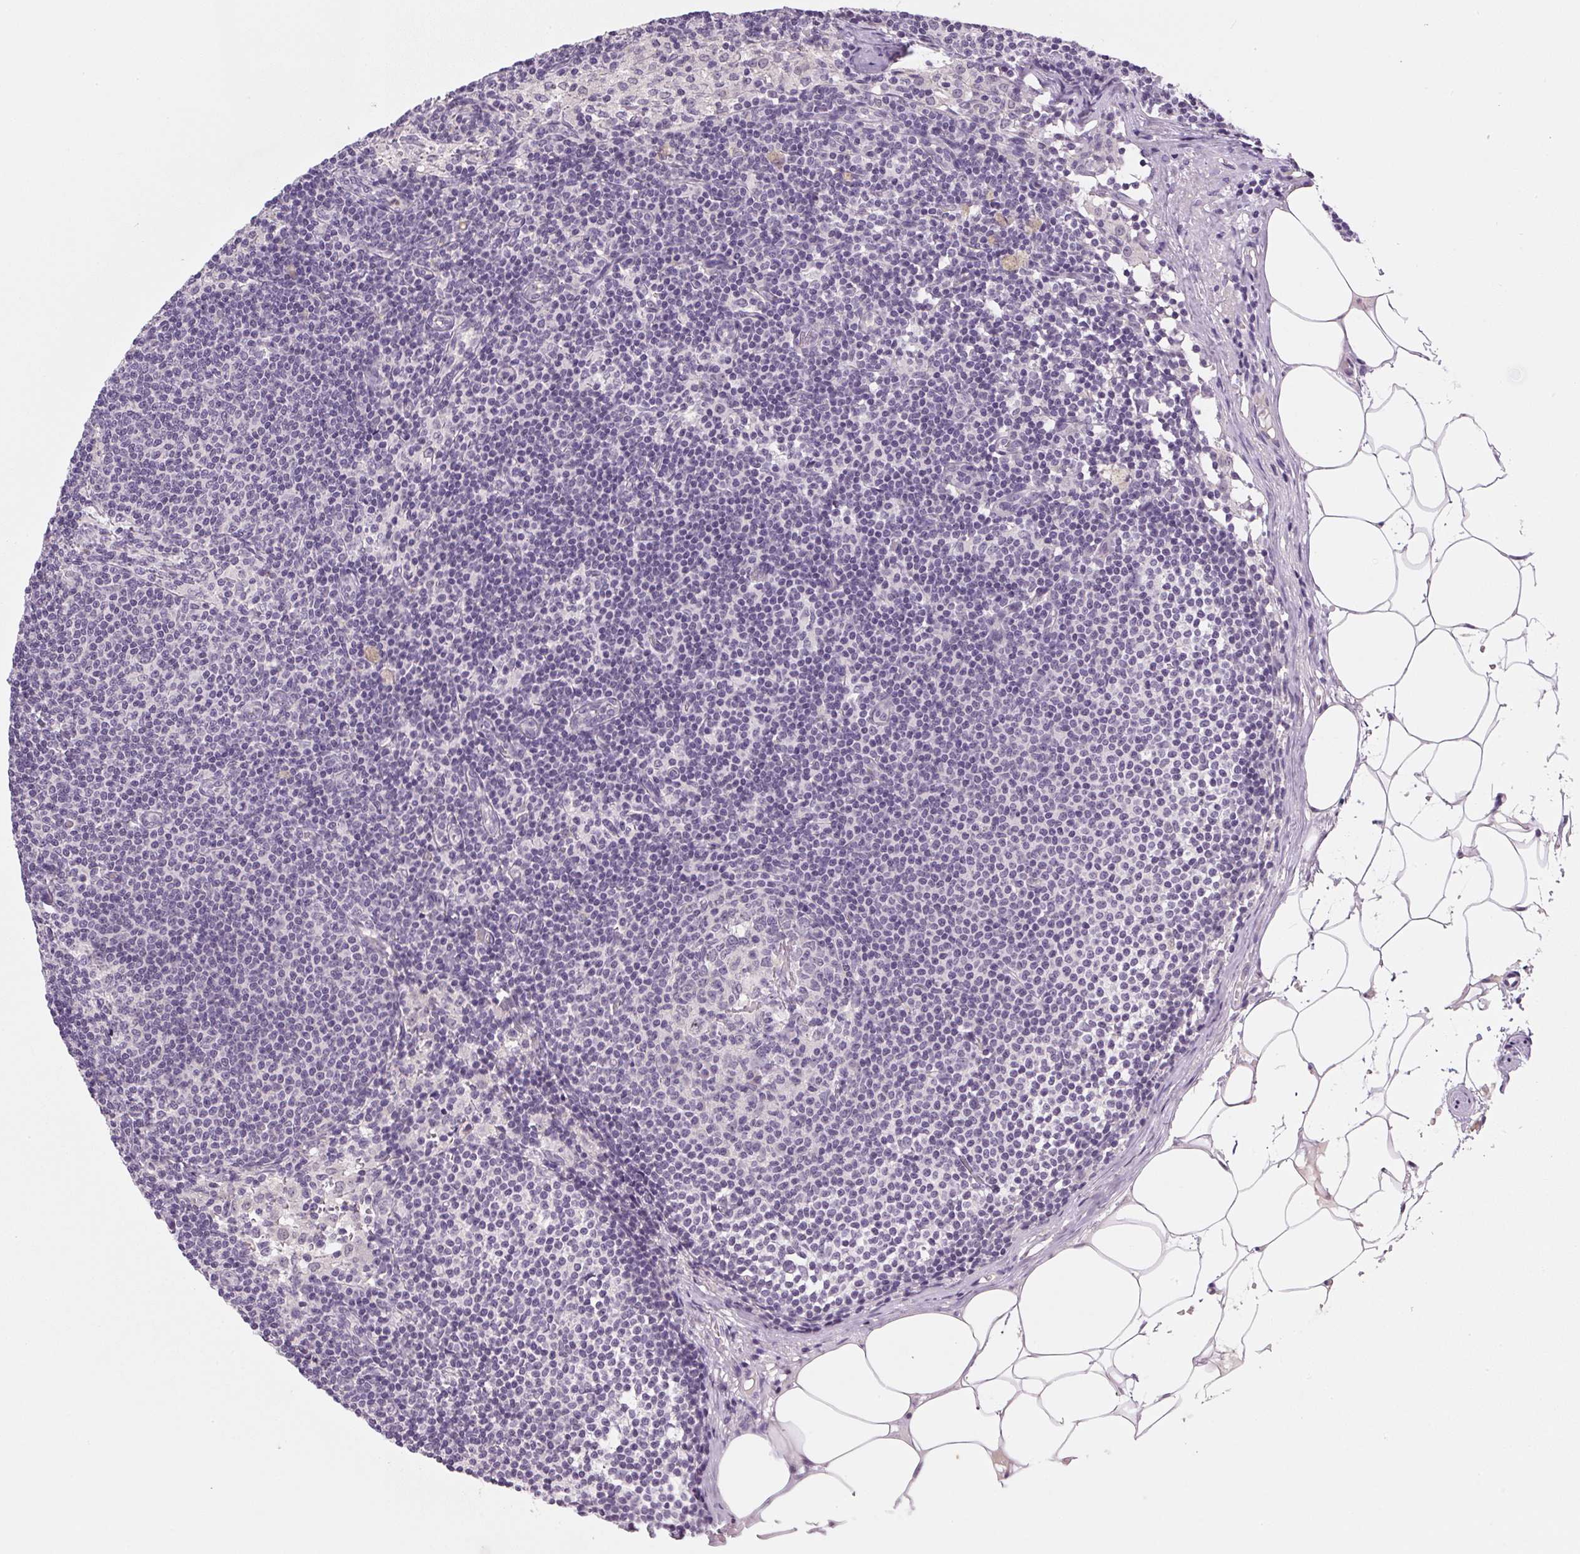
{"staining": {"intensity": "negative", "quantity": "none", "location": "none"}, "tissue": "lymph node", "cell_type": "Germinal center cells", "image_type": "normal", "snomed": [{"axis": "morphology", "description": "Normal tissue, NOS"}, {"axis": "topography", "description": "Lymph node"}], "caption": "Micrograph shows no significant protein expression in germinal center cells of benign lymph node. (Stains: DAB (3,3'-diaminobenzidine) IHC with hematoxylin counter stain, Microscopy: brightfield microscopy at high magnification).", "gene": "SGF29", "patient": {"sex": "male", "age": 49}}